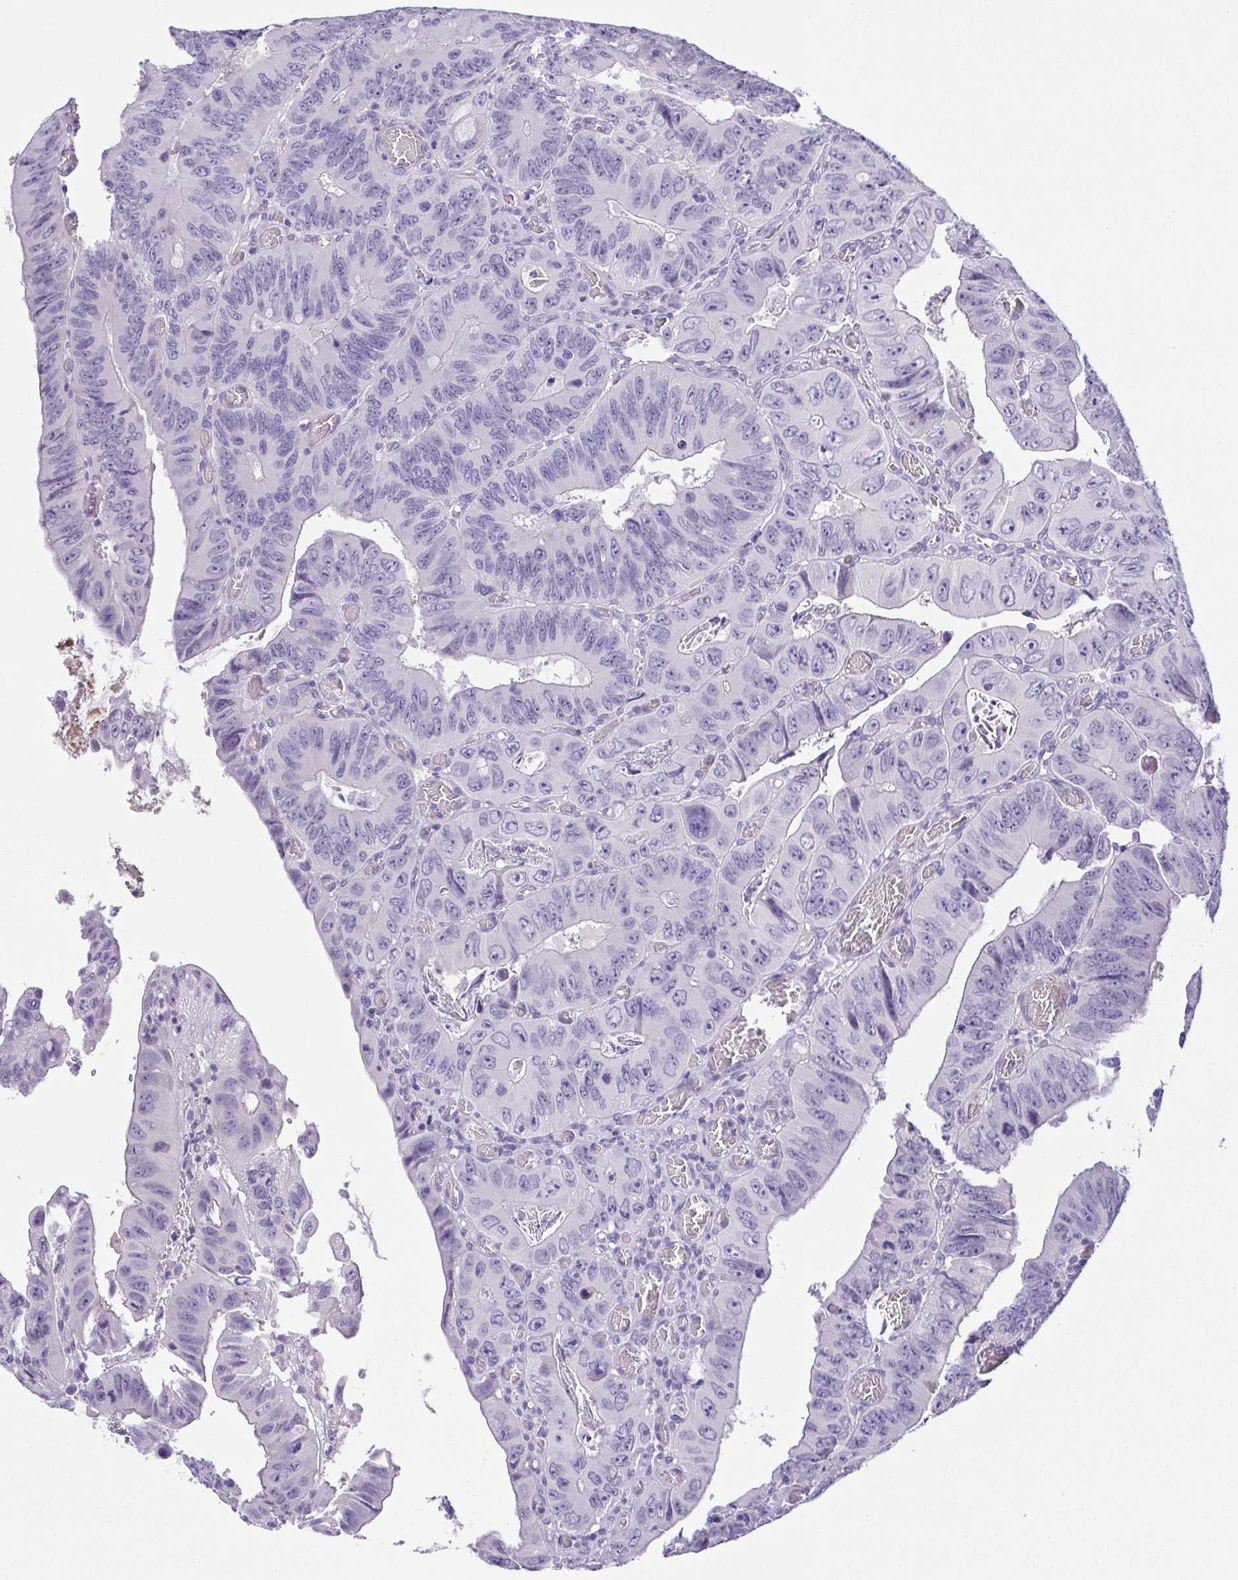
{"staining": {"intensity": "negative", "quantity": "none", "location": "none"}, "tissue": "colorectal cancer", "cell_type": "Tumor cells", "image_type": "cancer", "snomed": [{"axis": "morphology", "description": "Adenocarcinoma, NOS"}, {"axis": "topography", "description": "Colon"}], "caption": "IHC of human adenocarcinoma (colorectal) displays no positivity in tumor cells.", "gene": "HAPLN2", "patient": {"sex": "female", "age": 84}}